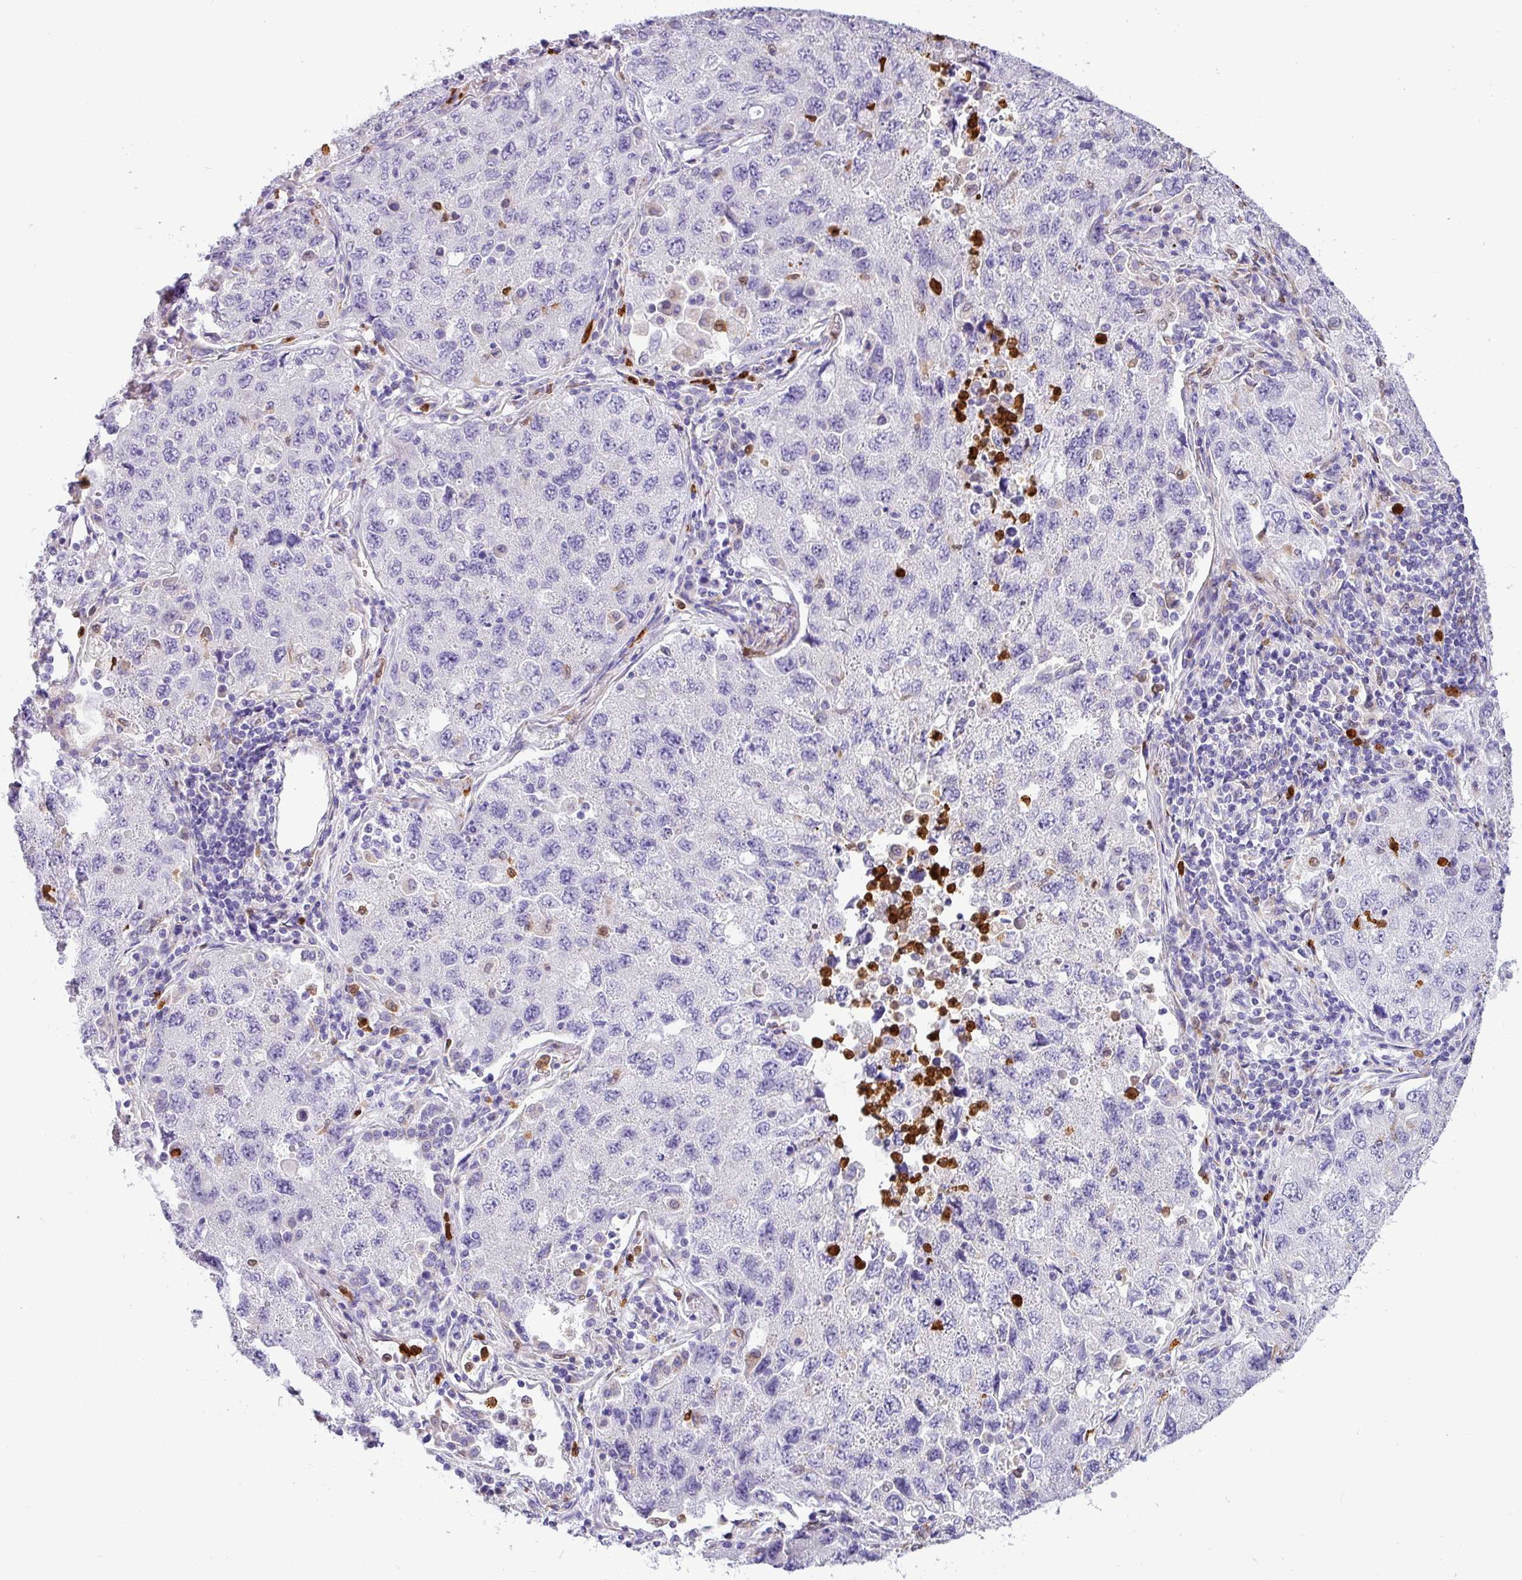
{"staining": {"intensity": "negative", "quantity": "none", "location": "none"}, "tissue": "lung cancer", "cell_type": "Tumor cells", "image_type": "cancer", "snomed": [{"axis": "morphology", "description": "Adenocarcinoma, NOS"}, {"axis": "topography", "description": "Lung"}], "caption": "The photomicrograph reveals no staining of tumor cells in adenocarcinoma (lung). (DAB (3,3'-diaminobenzidine) immunohistochemistry, high magnification).", "gene": "SH2D3C", "patient": {"sex": "female", "age": 57}}